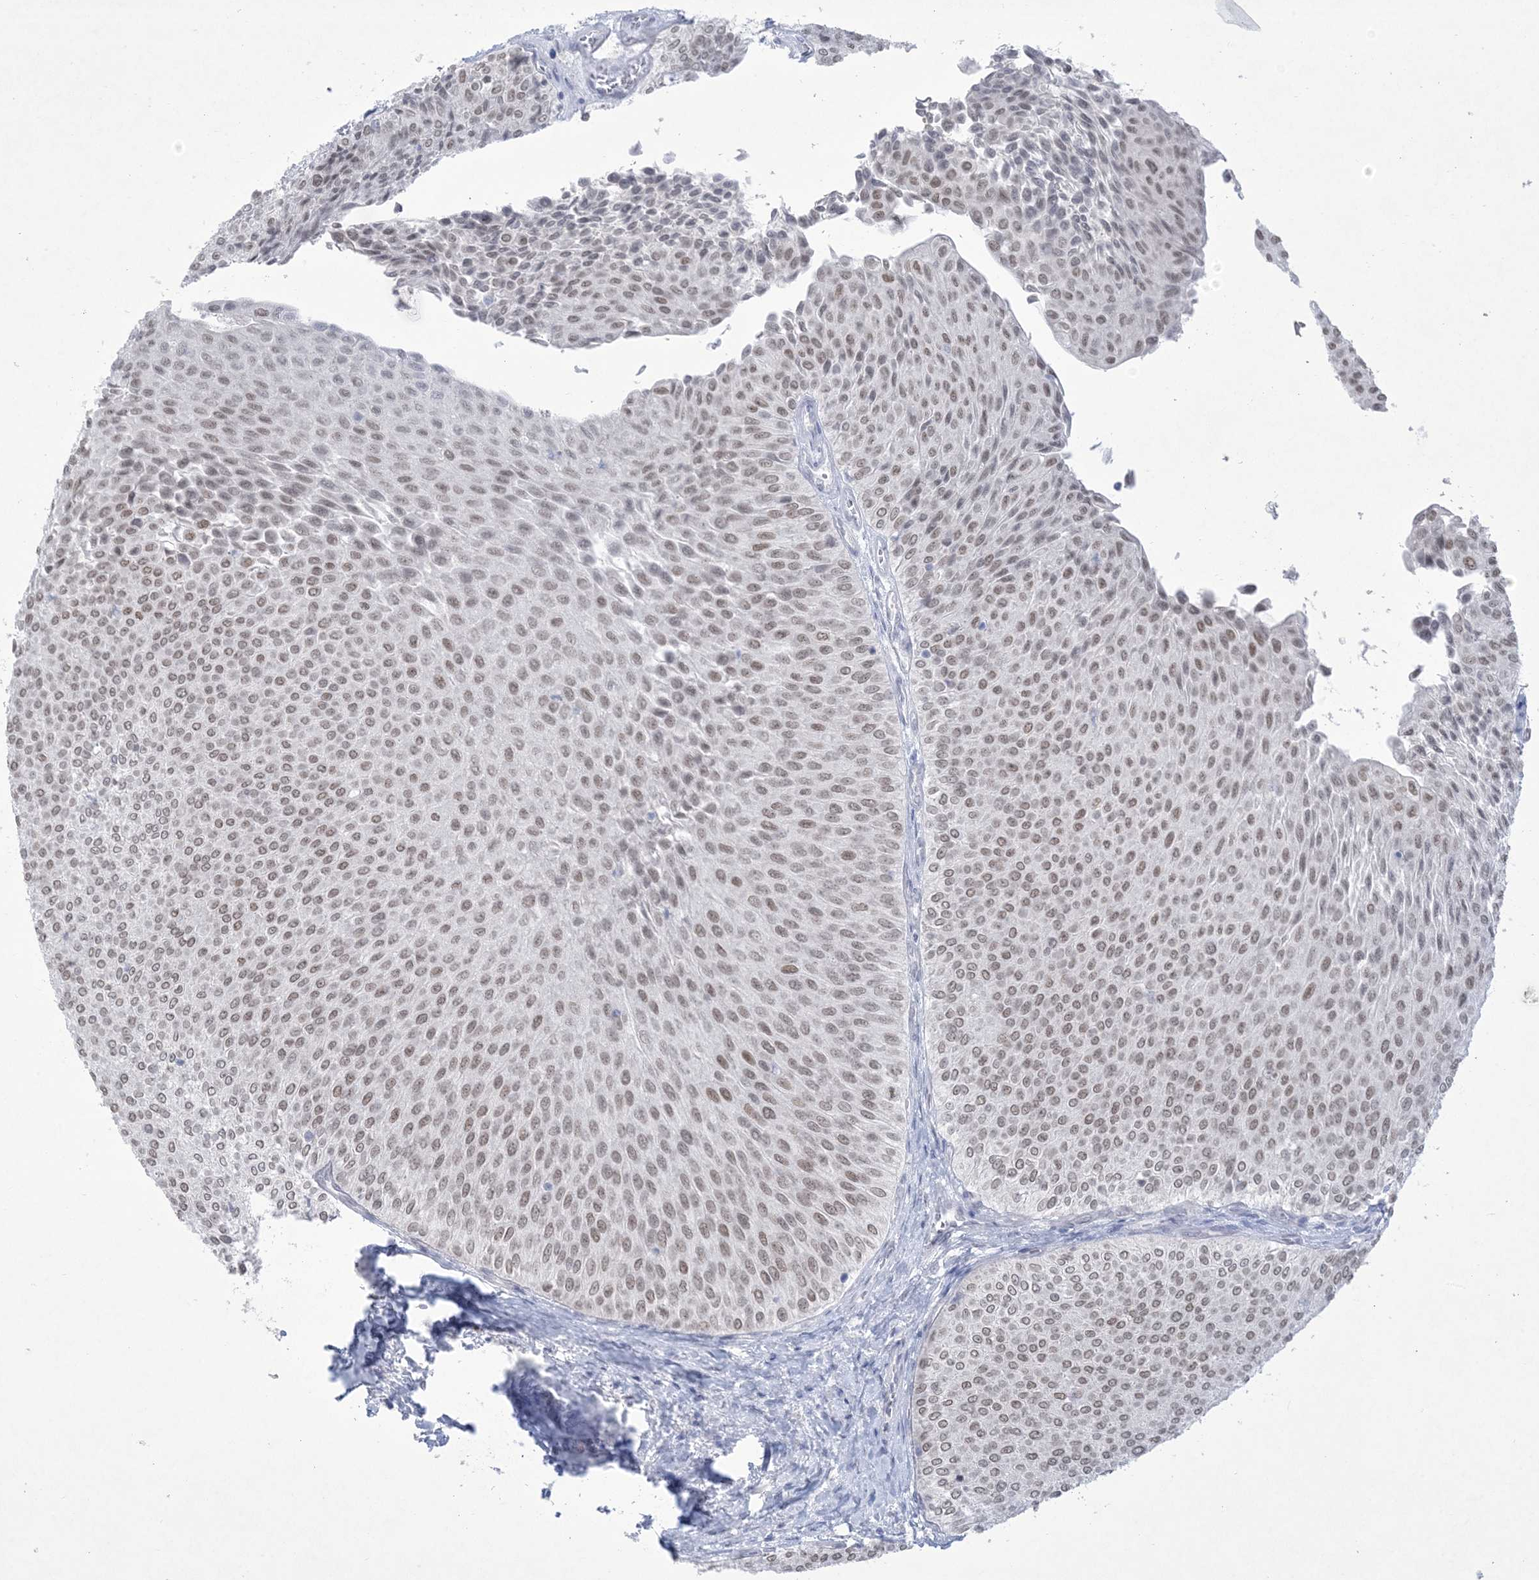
{"staining": {"intensity": "moderate", "quantity": ">75%", "location": "nuclear"}, "tissue": "urothelial cancer", "cell_type": "Tumor cells", "image_type": "cancer", "snomed": [{"axis": "morphology", "description": "Urothelial carcinoma, Low grade"}, {"axis": "topography", "description": "Urinary bladder"}], "caption": "The photomicrograph displays a brown stain indicating the presence of a protein in the nuclear of tumor cells in low-grade urothelial carcinoma. The protein of interest is stained brown, and the nuclei are stained in blue (DAB IHC with brightfield microscopy, high magnification).", "gene": "HOMEZ", "patient": {"sex": "male", "age": 78}}